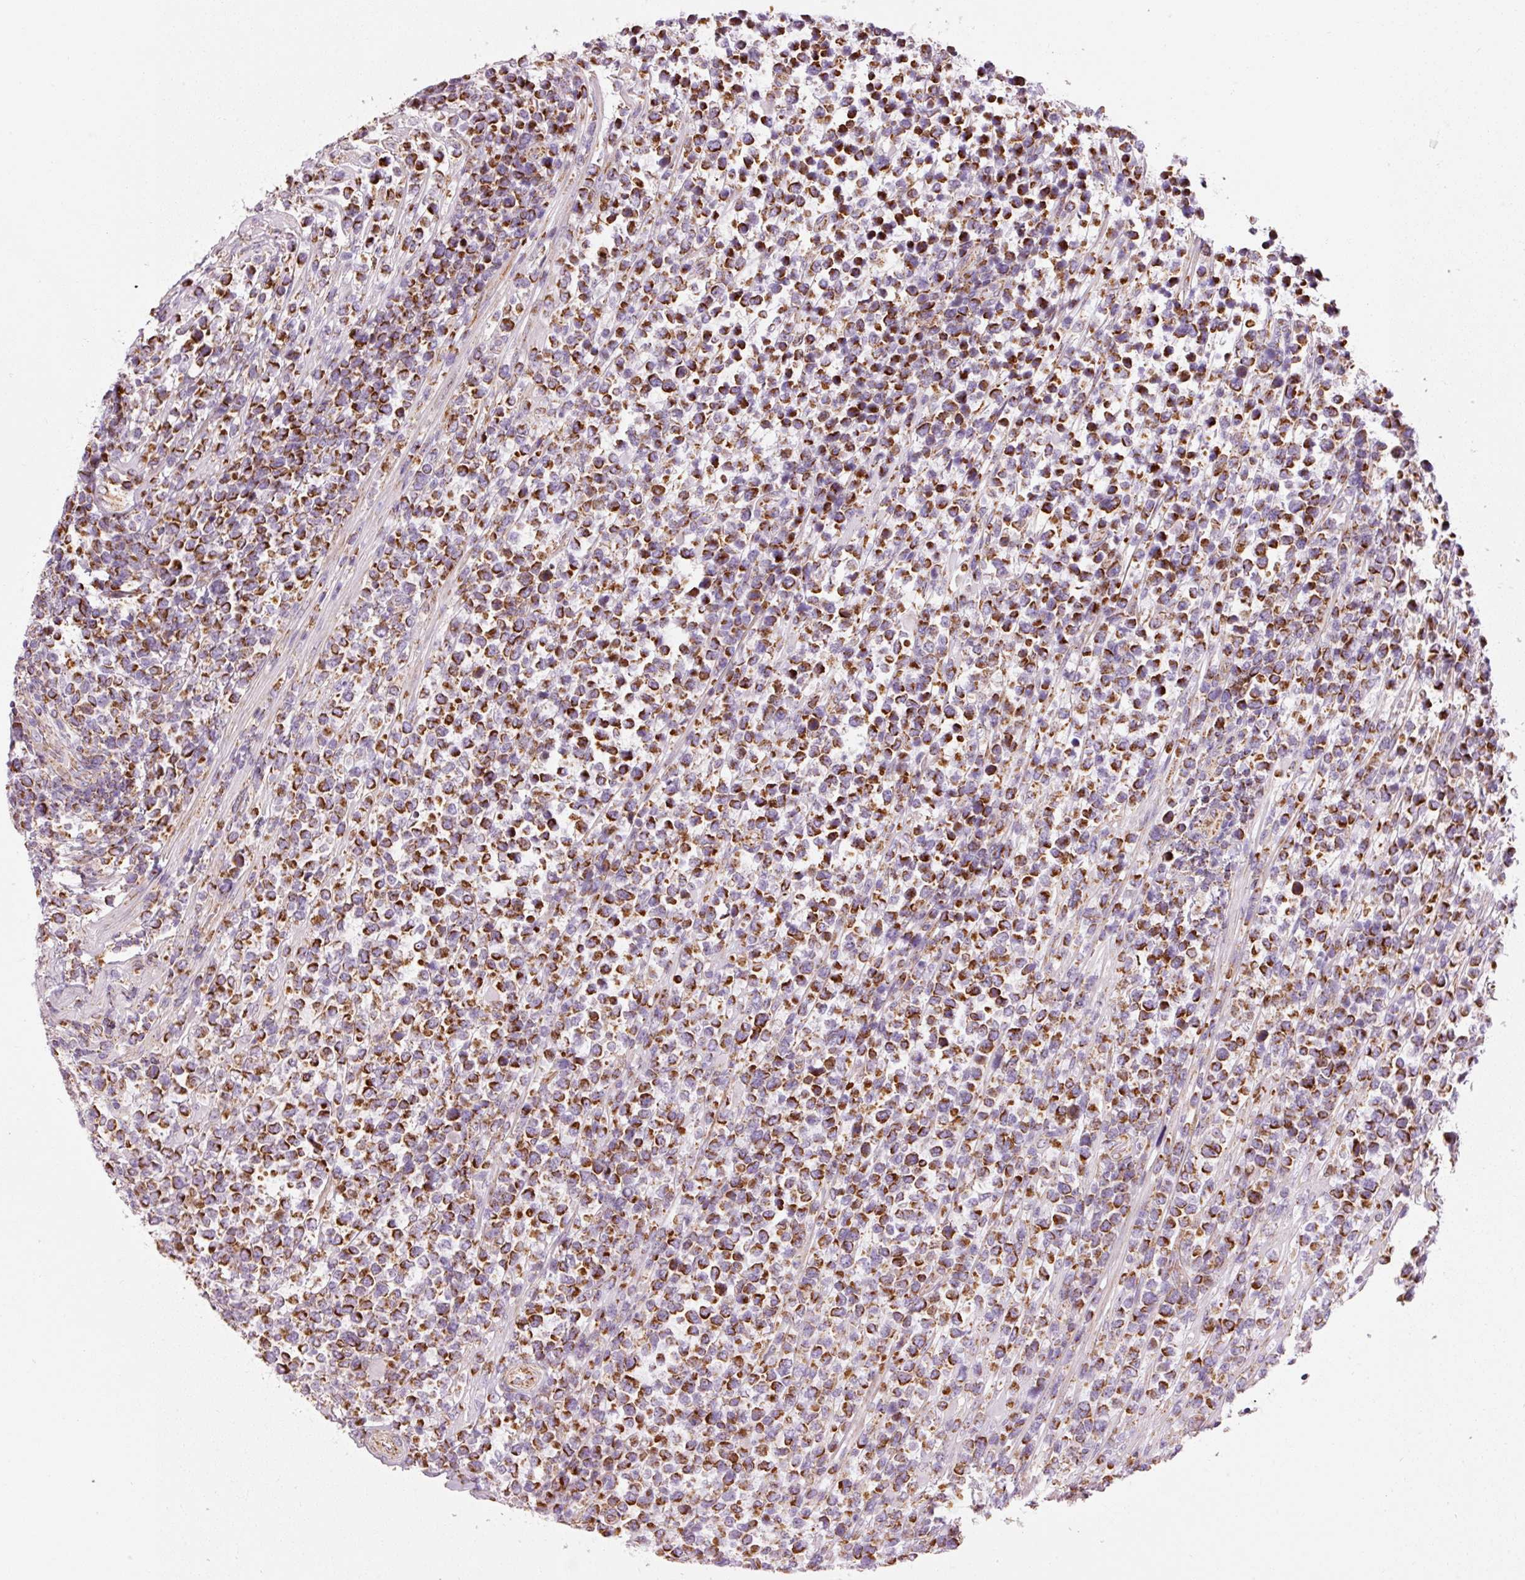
{"staining": {"intensity": "strong", "quantity": ">75%", "location": "cytoplasmic/membranous"}, "tissue": "lymphoma", "cell_type": "Tumor cells", "image_type": "cancer", "snomed": [{"axis": "morphology", "description": "Malignant lymphoma, non-Hodgkin's type, High grade"}, {"axis": "topography", "description": "Soft tissue"}], "caption": "Human lymphoma stained with a brown dye reveals strong cytoplasmic/membranous positive positivity in about >75% of tumor cells.", "gene": "NDUFB4", "patient": {"sex": "female", "age": 56}}